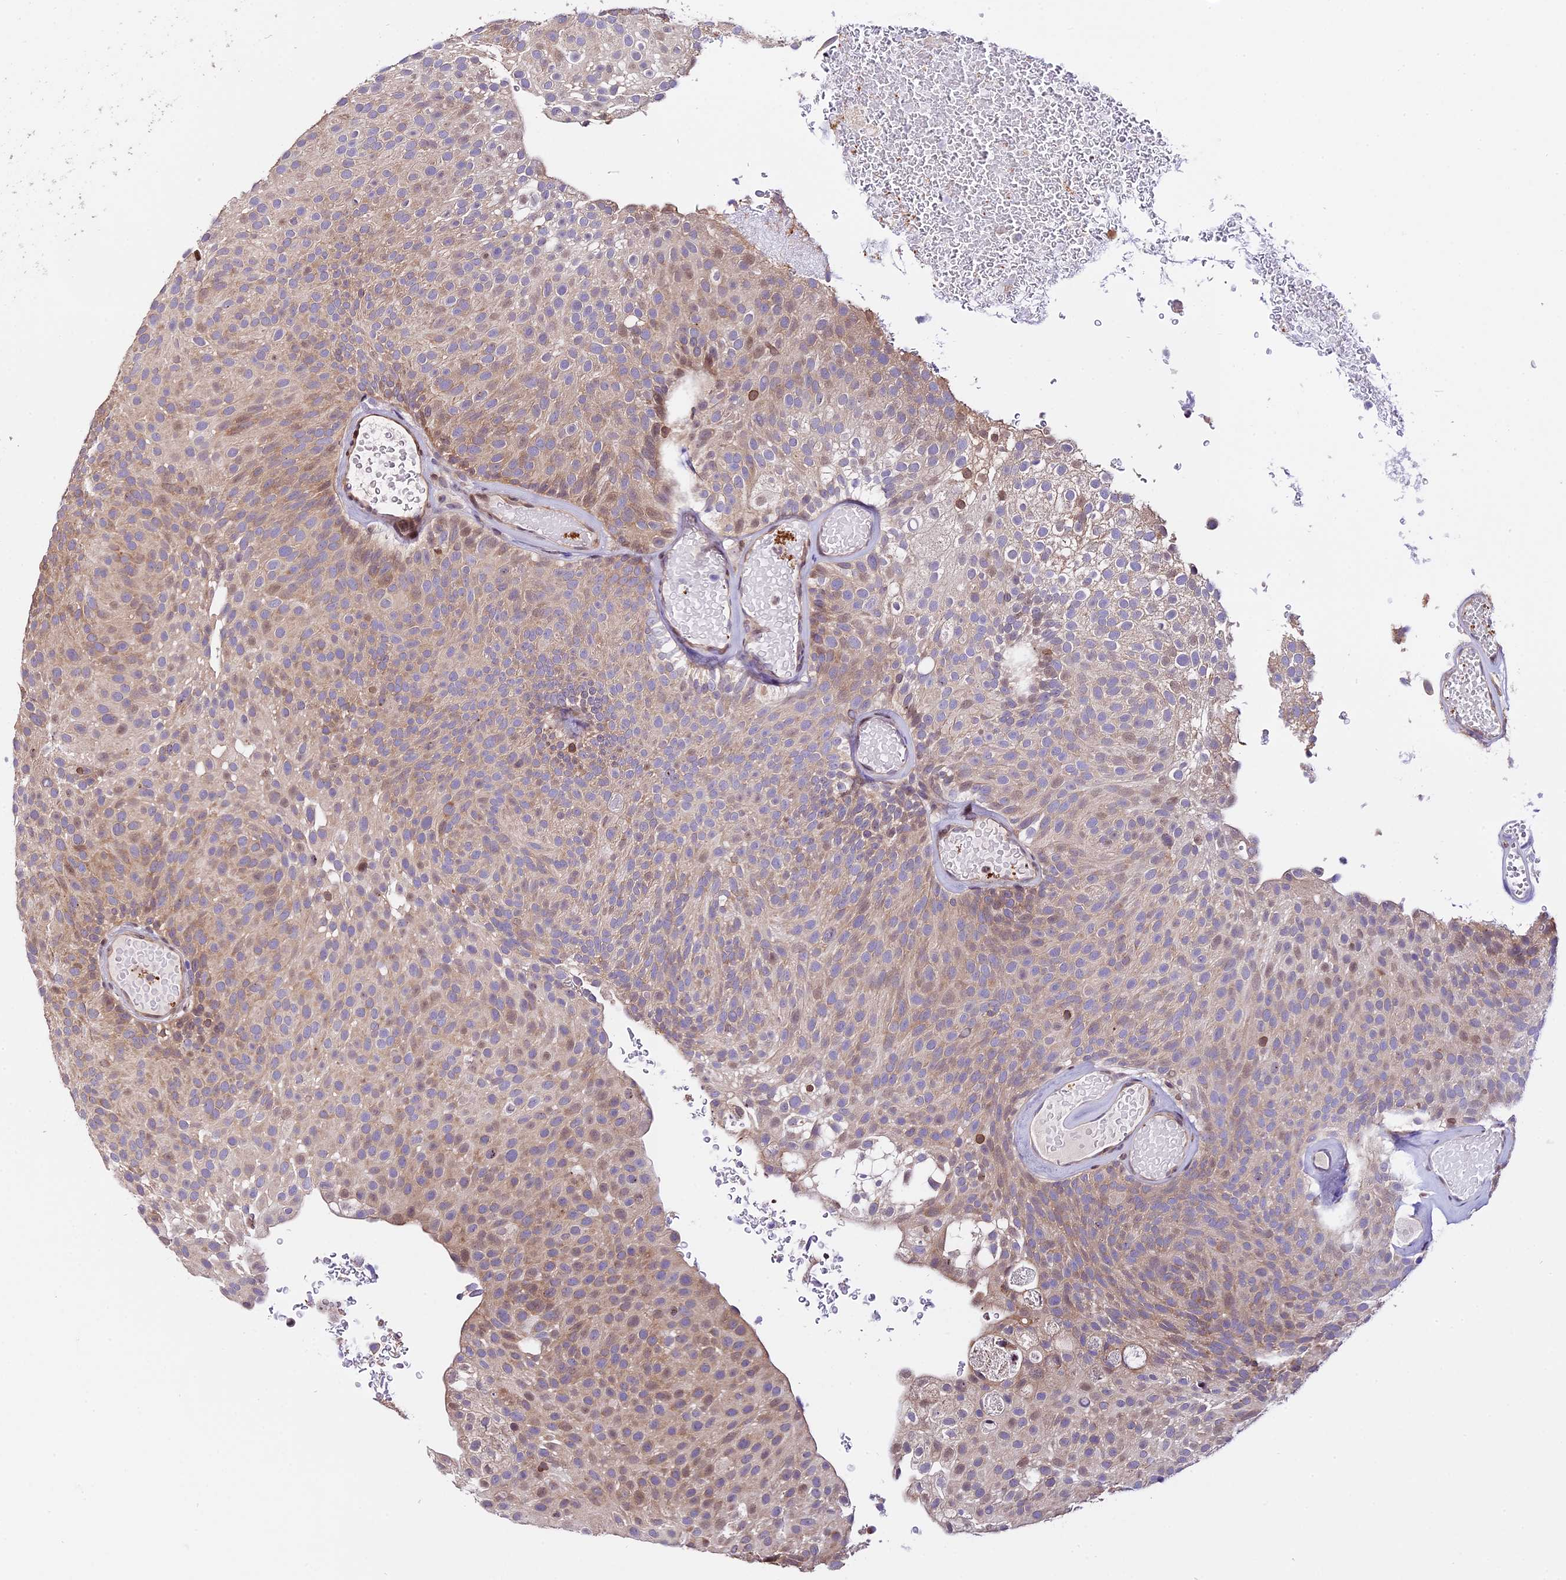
{"staining": {"intensity": "weak", "quantity": "<25%", "location": "cytoplasmic/membranous,nuclear"}, "tissue": "urothelial cancer", "cell_type": "Tumor cells", "image_type": "cancer", "snomed": [{"axis": "morphology", "description": "Urothelial carcinoma, Low grade"}, {"axis": "topography", "description": "Urinary bladder"}], "caption": "Immunohistochemistry (IHC) of urothelial carcinoma (low-grade) exhibits no positivity in tumor cells.", "gene": "HERPUD1", "patient": {"sex": "male", "age": 78}}